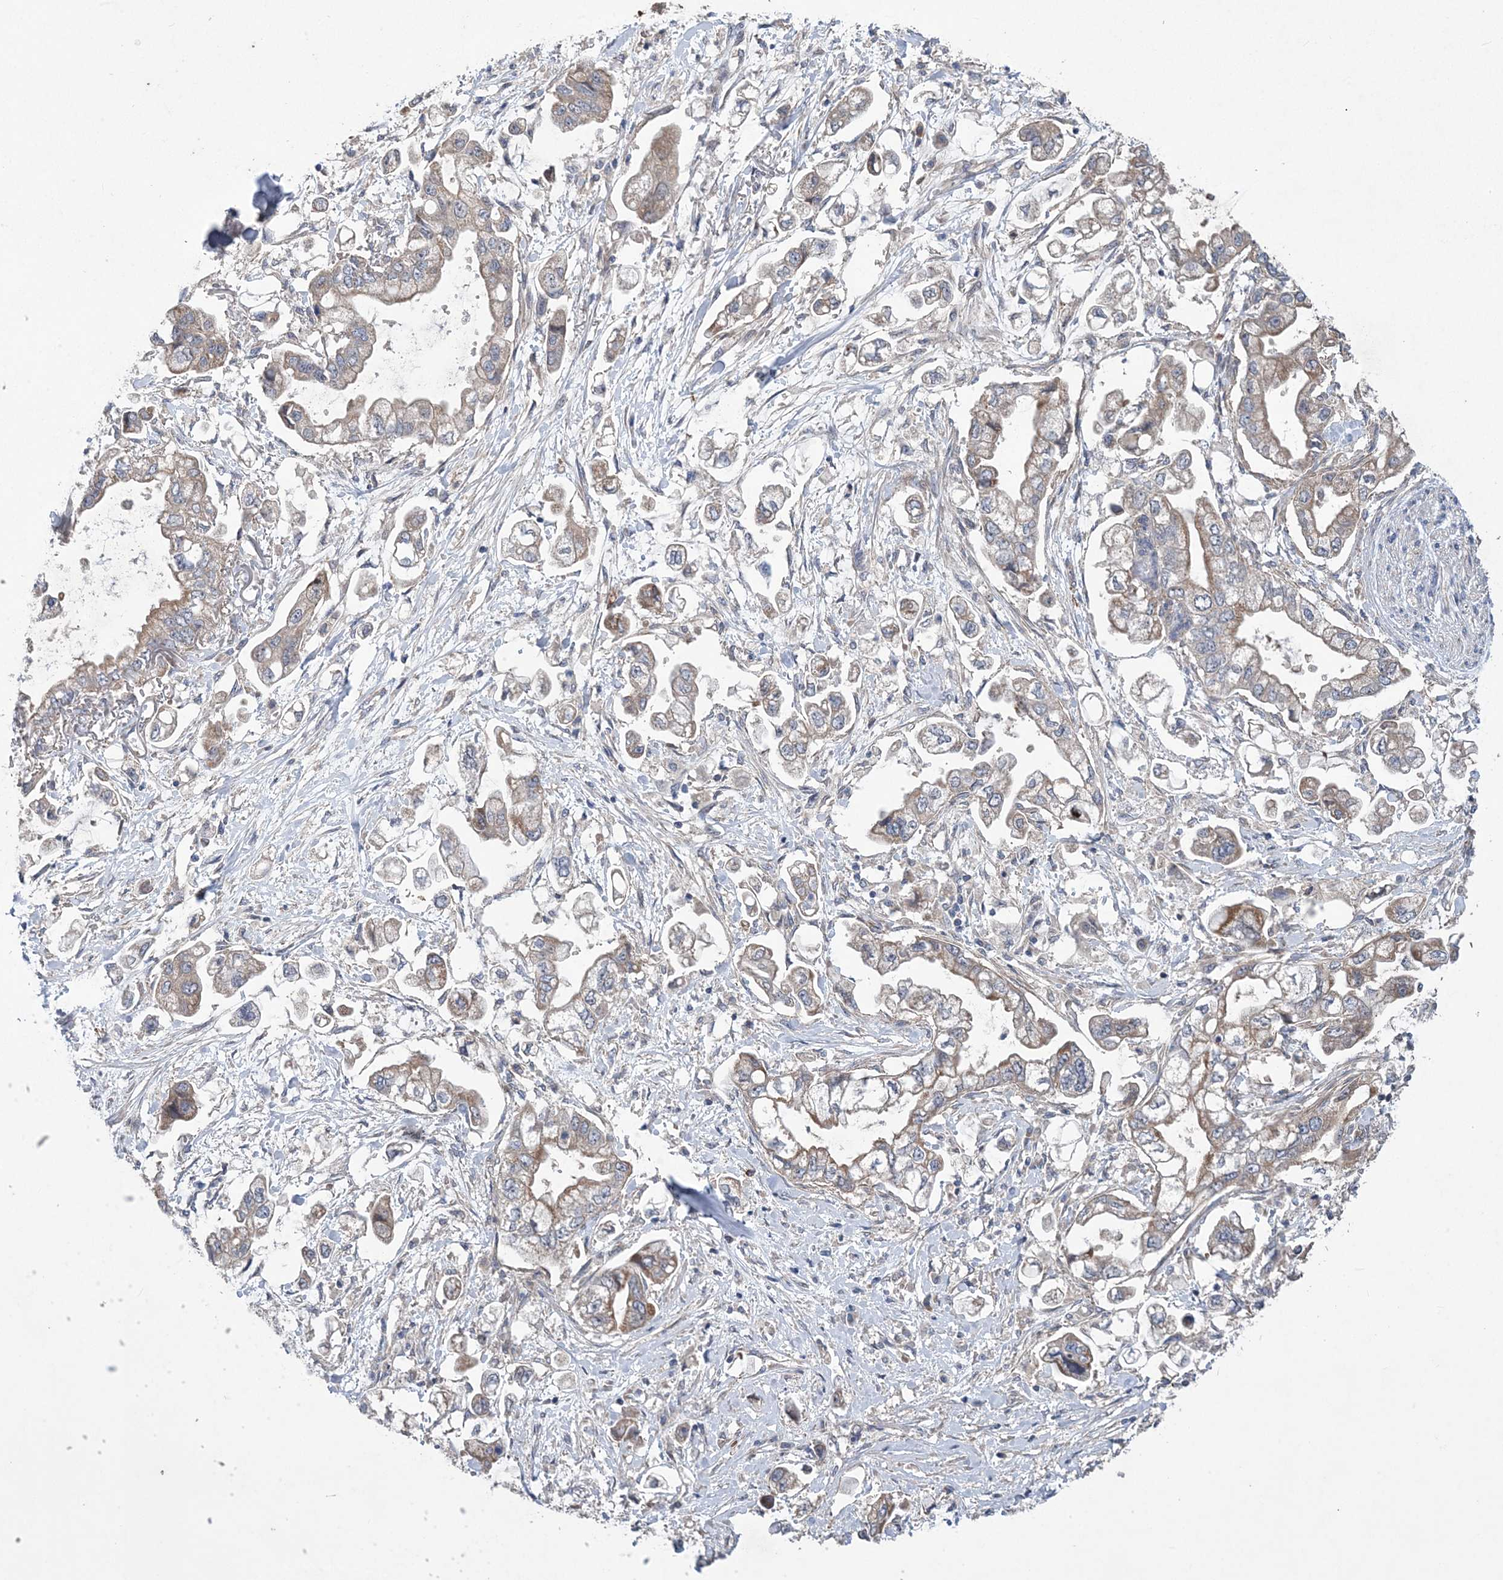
{"staining": {"intensity": "weak", "quantity": "25%-75%", "location": "cytoplasmic/membranous"}, "tissue": "stomach cancer", "cell_type": "Tumor cells", "image_type": "cancer", "snomed": [{"axis": "morphology", "description": "Adenocarcinoma, NOS"}, {"axis": "topography", "description": "Stomach"}], "caption": "Weak cytoplasmic/membranous expression is present in about 25%-75% of tumor cells in adenocarcinoma (stomach).", "gene": "MTRF1L", "patient": {"sex": "male", "age": 62}}